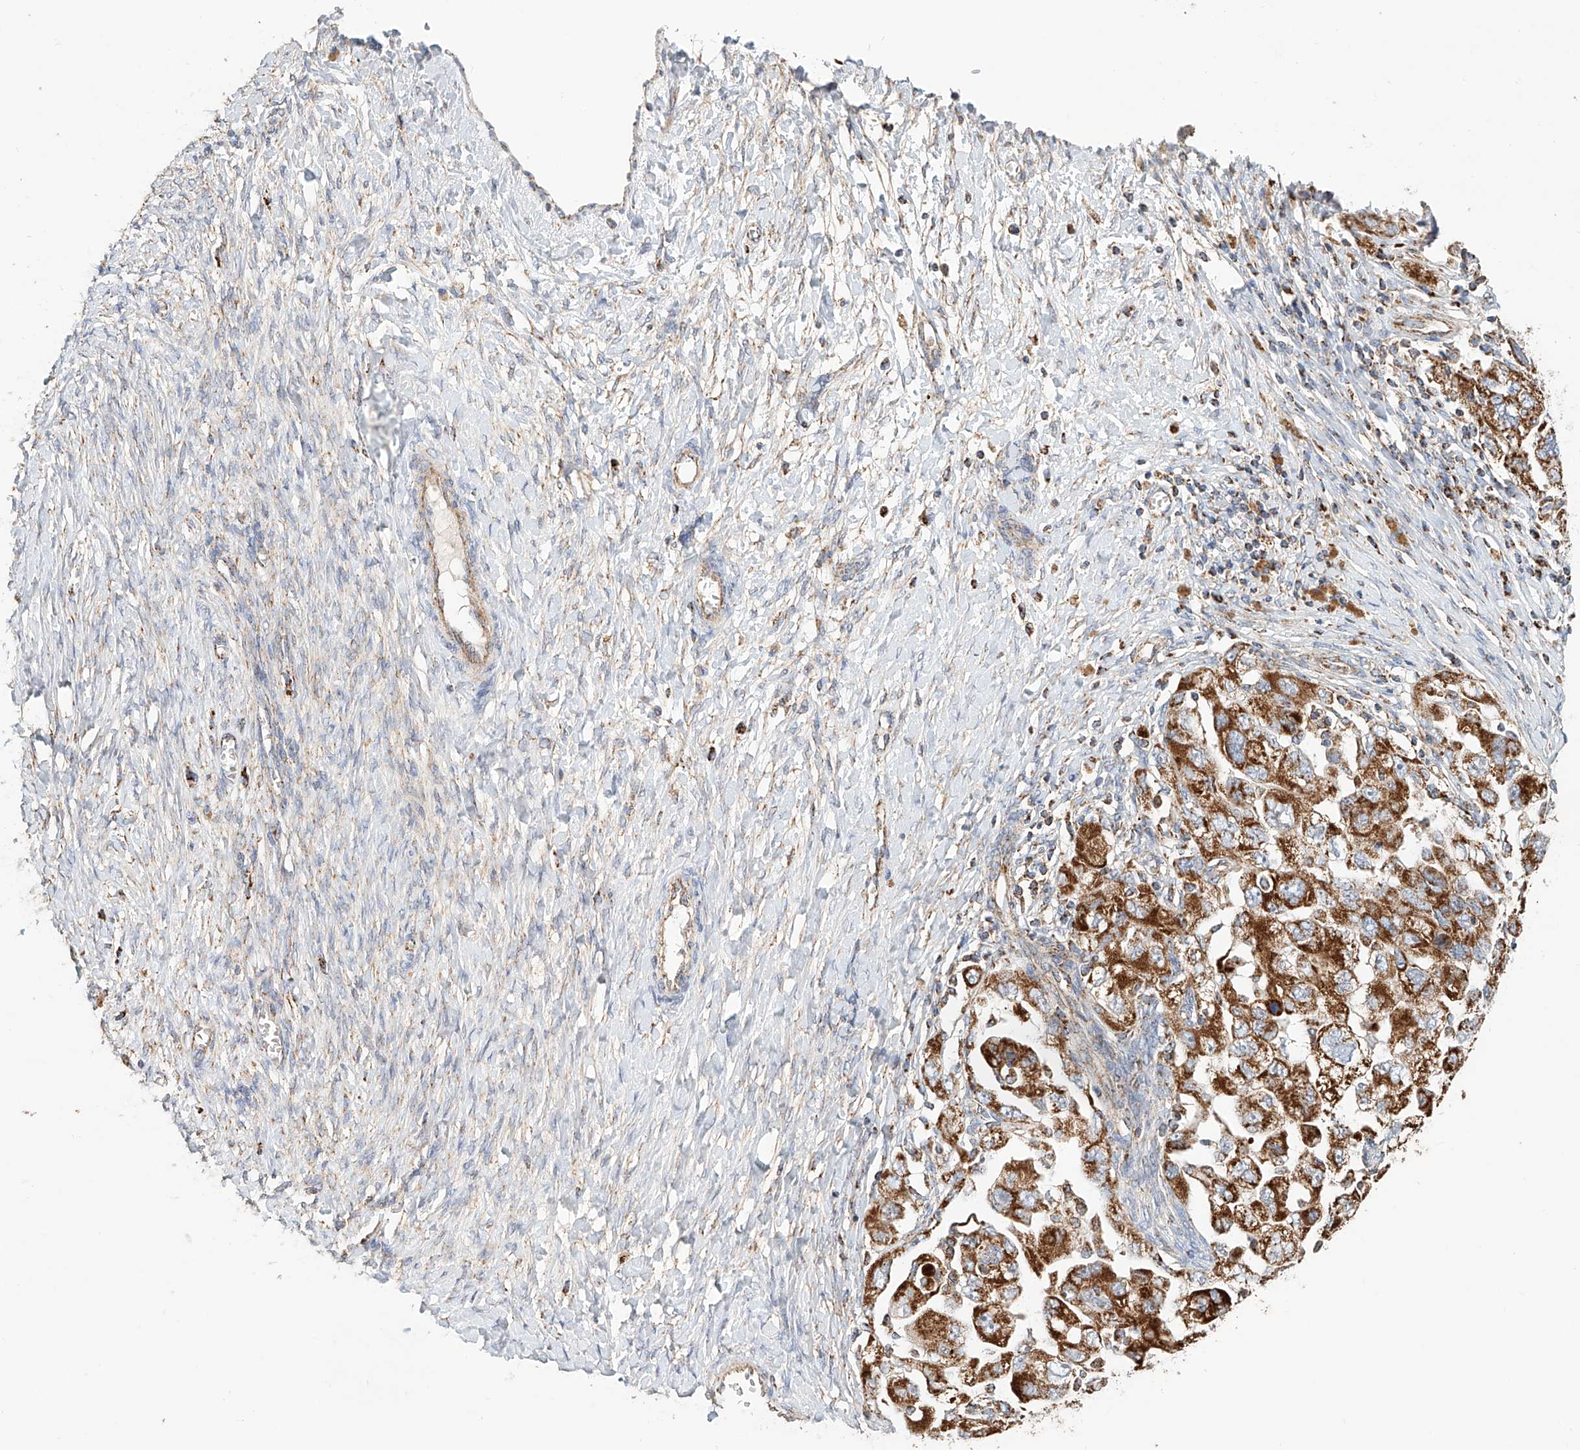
{"staining": {"intensity": "moderate", "quantity": ">75%", "location": "cytoplasmic/membranous"}, "tissue": "ovarian cancer", "cell_type": "Tumor cells", "image_type": "cancer", "snomed": [{"axis": "morphology", "description": "Carcinoma, NOS"}, {"axis": "morphology", "description": "Cystadenocarcinoma, serous, NOS"}, {"axis": "topography", "description": "Ovary"}], "caption": "The histopathology image exhibits a brown stain indicating the presence of a protein in the cytoplasmic/membranous of tumor cells in ovarian cancer.", "gene": "MCL1", "patient": {"sex": "female", "age": 69}}